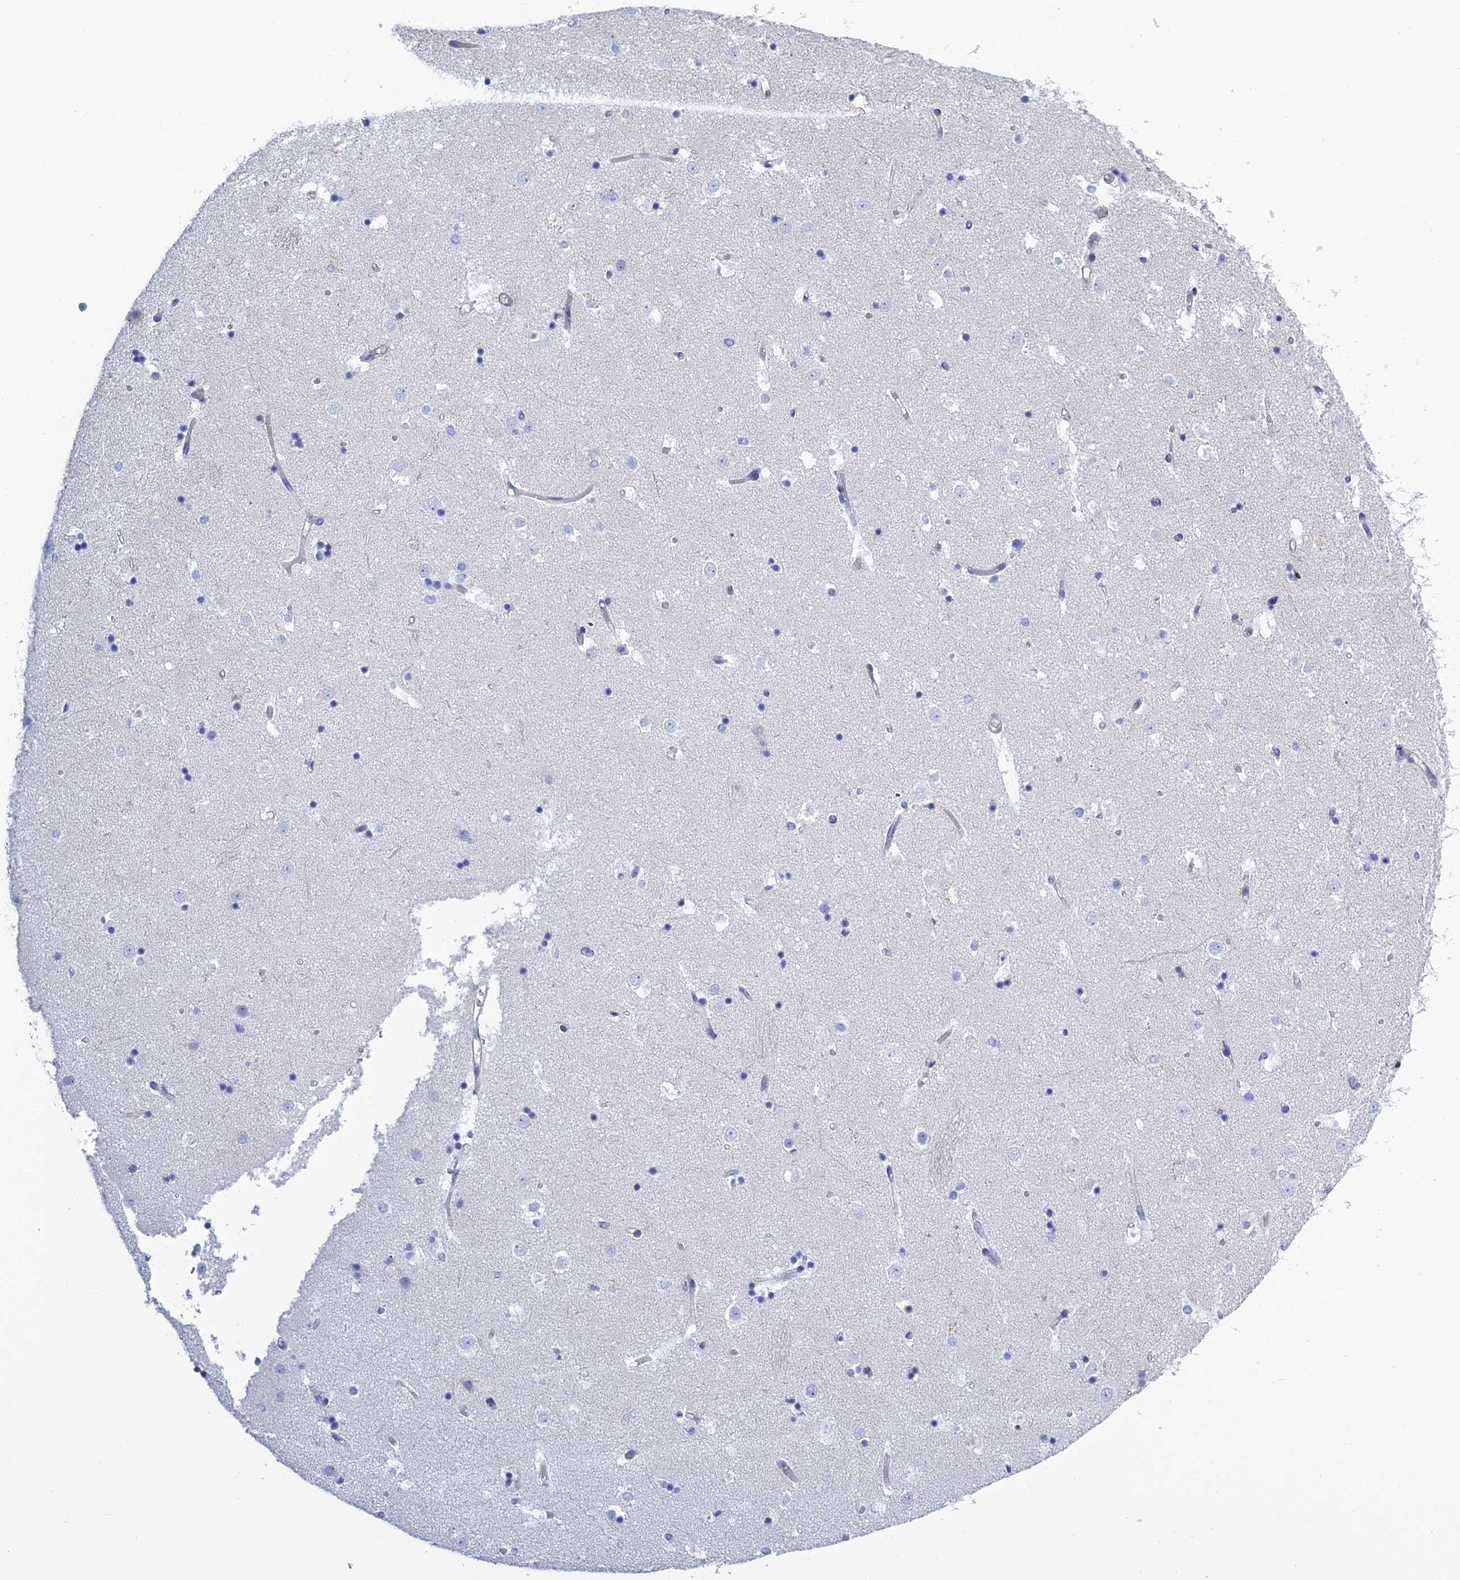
{"staining": {"intensity": "negative", "quantity": "none", "location": "none"}, "tissue": "caudate", "cell_type": "Glial cells", "image_type": "normal", "snomed": [{"axis": "morphology", "description": "Normal tissue, NOS"}, {"axis": "topography", "description": "Lateral ventricle wall"}], "caption": "DAB (3,3'-diaminobenzidine) immunohistochemical staining of benign caudate reveals no significant expression in glial cells.", "gene": "PCDHA8", "patient": {"sex": "female", "age": 52}}